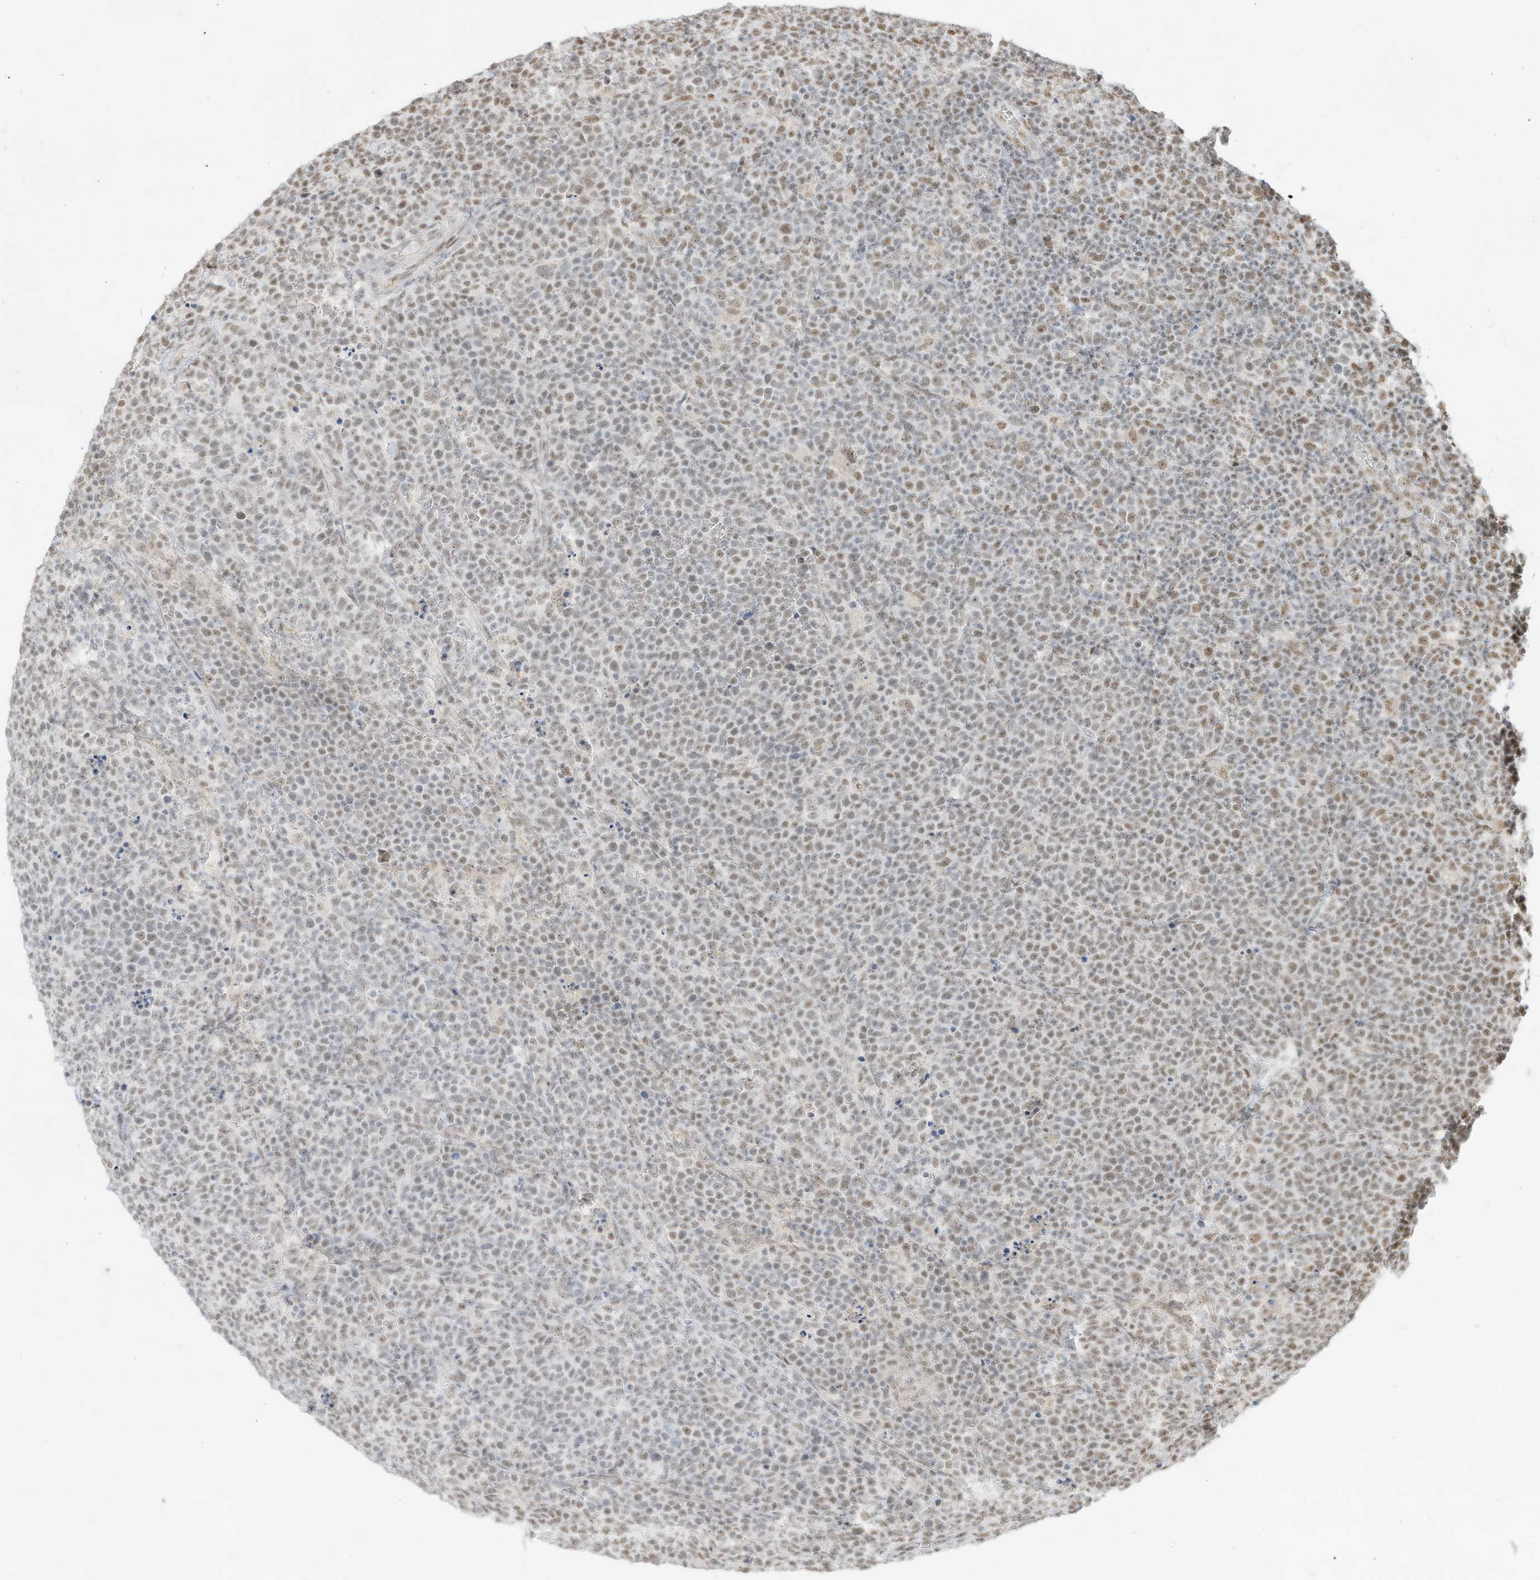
{"staining": {"intensity": "weak", "quantity": "25%-75%", "location": "nuclear"}, "tissue": "lymphoma", "cell_type": "Tumor cells", "image_type": "cancer", "snomed": [{"axis": "morphology", "description": "Malignant lymphoma, non-Hodgkin's type, High grade"}, {"axis": "topography", "description": "Lymph node"}], "caption": "DAB immunohistochemical staining of malignant lymphoma, non-Hodgkin's type (high-grade) exhibits weak nuclear protein staining in approximately 25%-75% of tumor cells.", "gene": "NHSL1", "patient": {"sex": "male", "age": 61}}